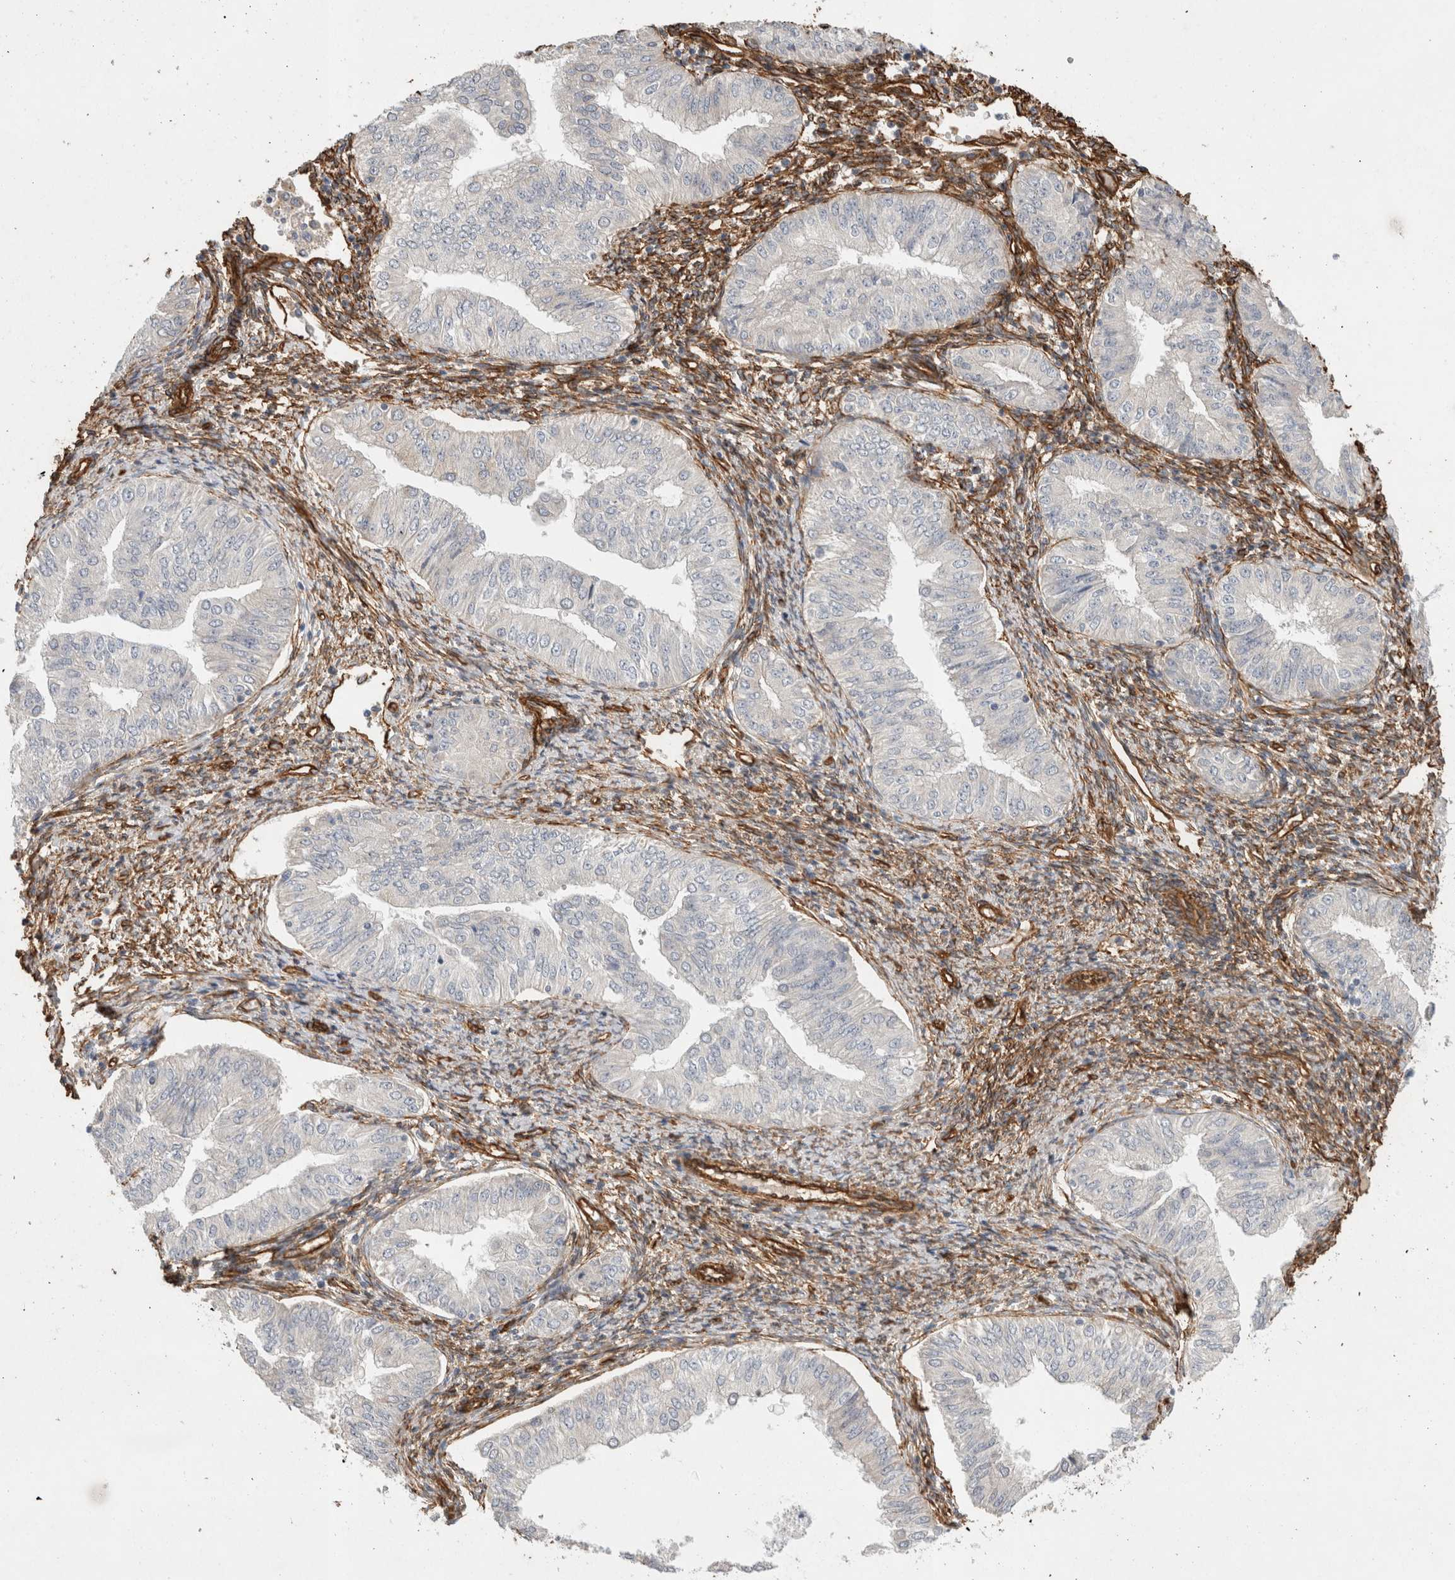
{"staining": {"intensity": "negative", "quantity": "none", "location": "none"}, "tissue": "endometrial cancer", "cell_type": "Tumor cells", "image_type": "cancer", "snomed": [{"axis": "morphology", "description": "Normal tissue, NOS"}, {"axis": "morphology", "description": "Adenocarcinoma, NOS"}, {"axis": "topography", "description": "Endometrium"}], "caption": "Immunohistochemistry (IHC) micrograph of endometrial adenocarcinoma stained for a protein (brown), which shows no positivity in tumor cells.", "gene": "JMJD4", "patient": {"sex": "female", "age": 53}}